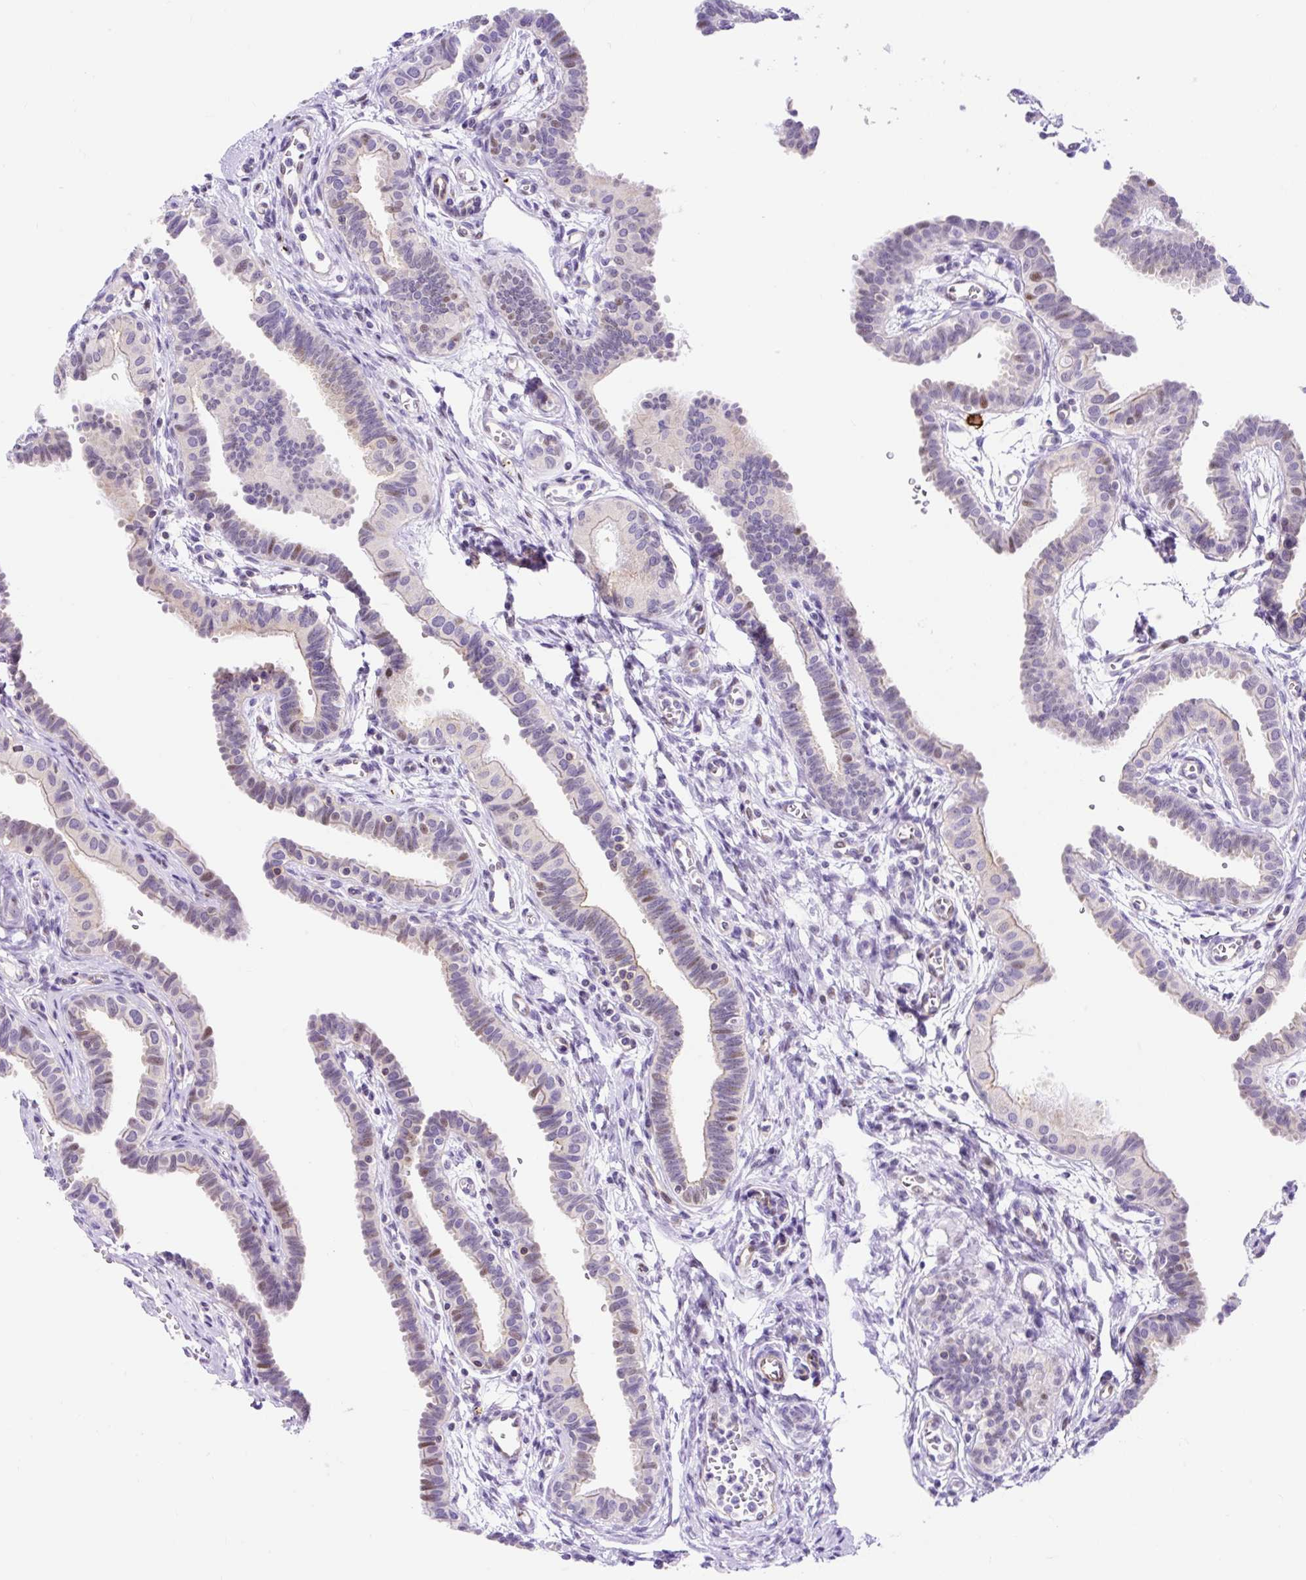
{"staining": {"intensity": "moderate", "quantity": ">75%", "location": "cytoplasmic/membranous"}, "tissue": "ovary", "cell_type": "Follicle cells", "image_type": "normal", "snomed": [{"axis": "morphology", "description": "Normal tissue, NOS"}, {"axis": "topography", "description": "Ovary"}], "caption": "The immunohistochemical stain shows moderate cytoplasmic/membranous positivity in follicle cells of unremarkable ovary. The staining was performed using DAB to visualize the protein expression in brown, while the nuclei were stained in blue with hematoxylin (Magnification: 20x).", "gene": "HIP1R", "patient": {"sex": "female", "age": 67}}